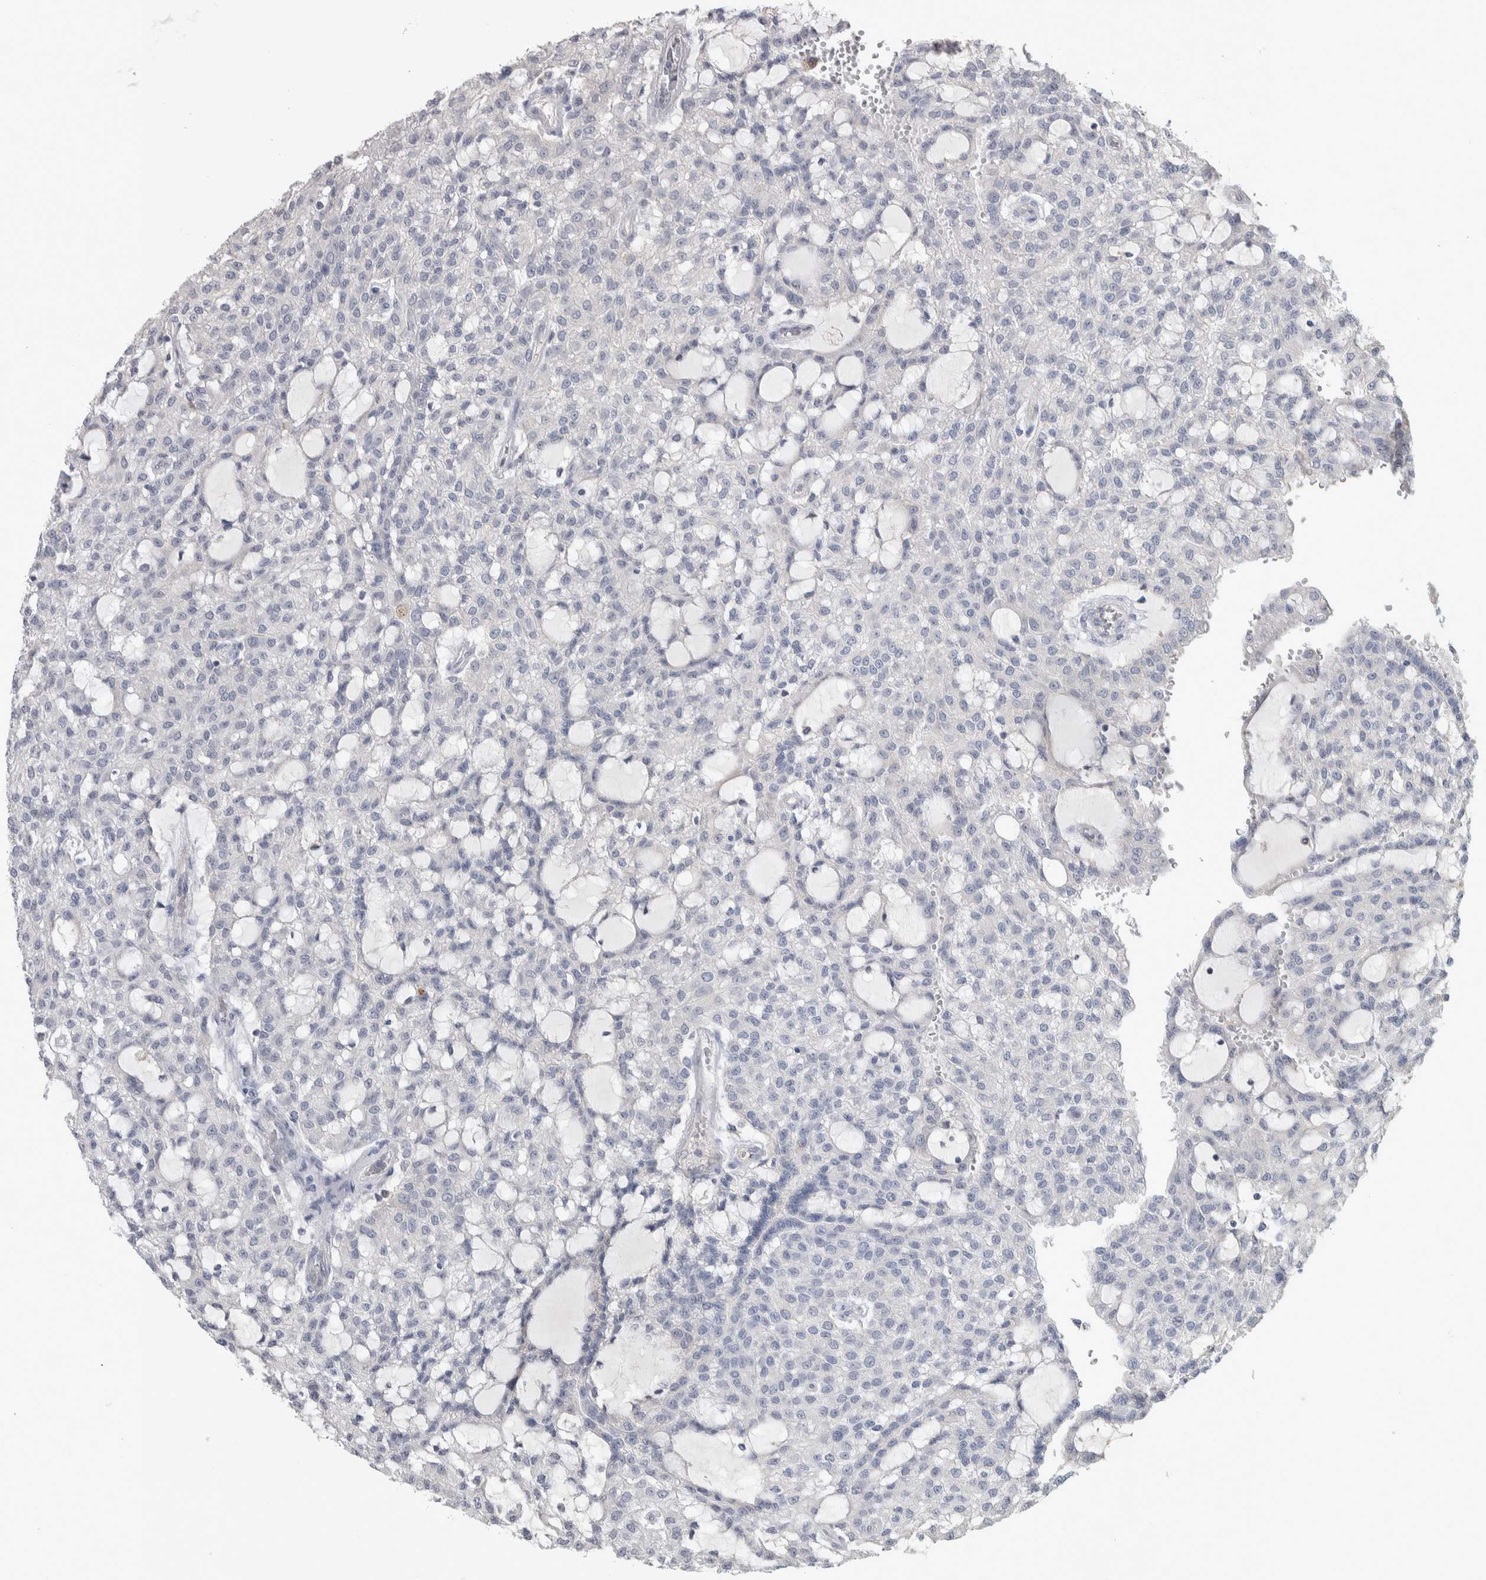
{"staining": {"intensity": "negative", "quantity": "none", "location": "none"}, "tissue": "renal cancer", "cell_type": "Tumor cells", "image_type": "cancer", "snomed": [{"axis": "morphology", "description": "Adenocarcinoma, NOS"}, {"axis": "topography", "description": "Kidney"}], "caption": "Immunohistochemistry photomicrograph of neoplastic tissue: renal cancer stained with DAB demonstrates no significant protein staining in tumor cells. (DAB immunohistochemistry (IHC) visualized using brightfield microscopy, high magnification).", "gene": "NFKB2", "patient": {"sex": "male", "age": 63}}